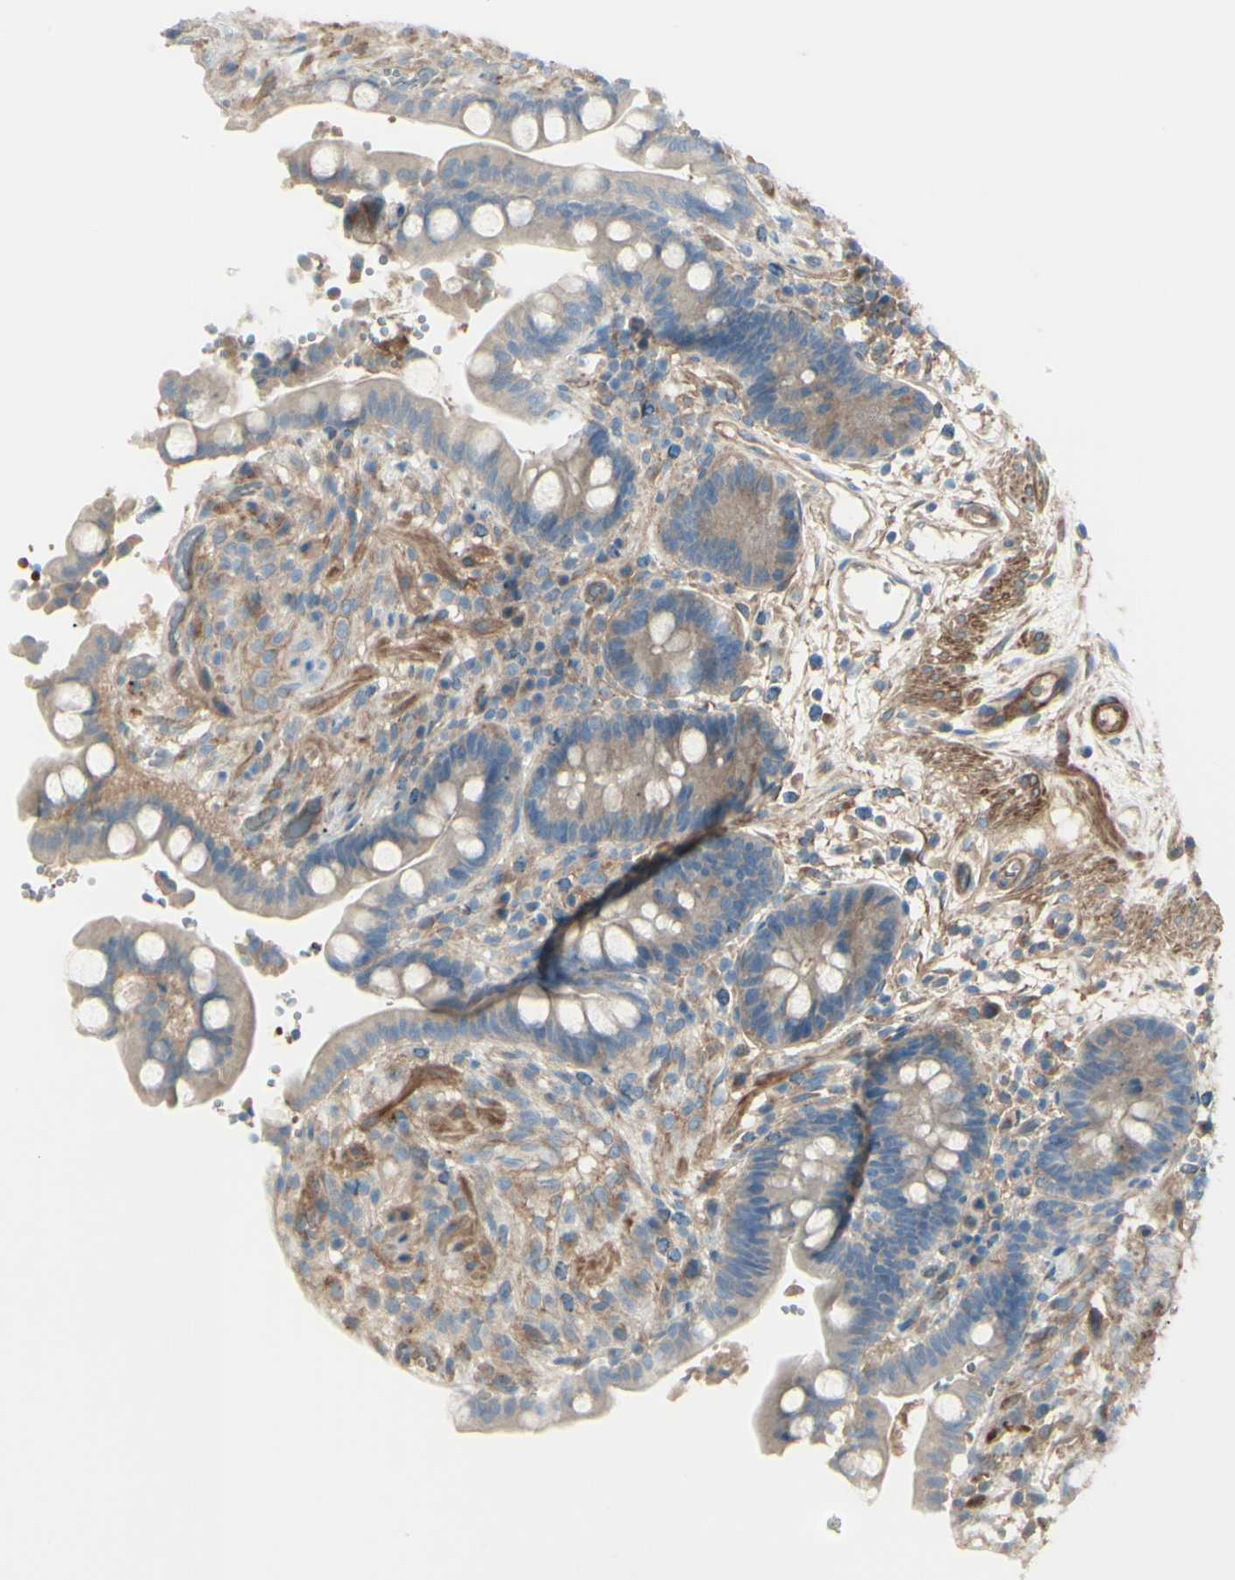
{"staining": {"intensity": "weak", "quantity": ">75%", "location": "cytoplasmic/membranous"}, "tissue": "colon", "cell_type": "Endothelial cells", "image_type": "normal", "snomed": [{"axis": "morphology", "description": "Normal tissue, NOS"}, {"axis": "topography", "description": "Colon"}], "caption": "This photomicrograph shows normal colon stained with immunohistochemistry to label a protein in brown. The cytoplasmic/membranous of endothelial cells show weak positivity for the protein. Nuclei are counter-stained blue.", "gene": "PCDHGA10", "patient": {"sex": "male", "age": 73}}